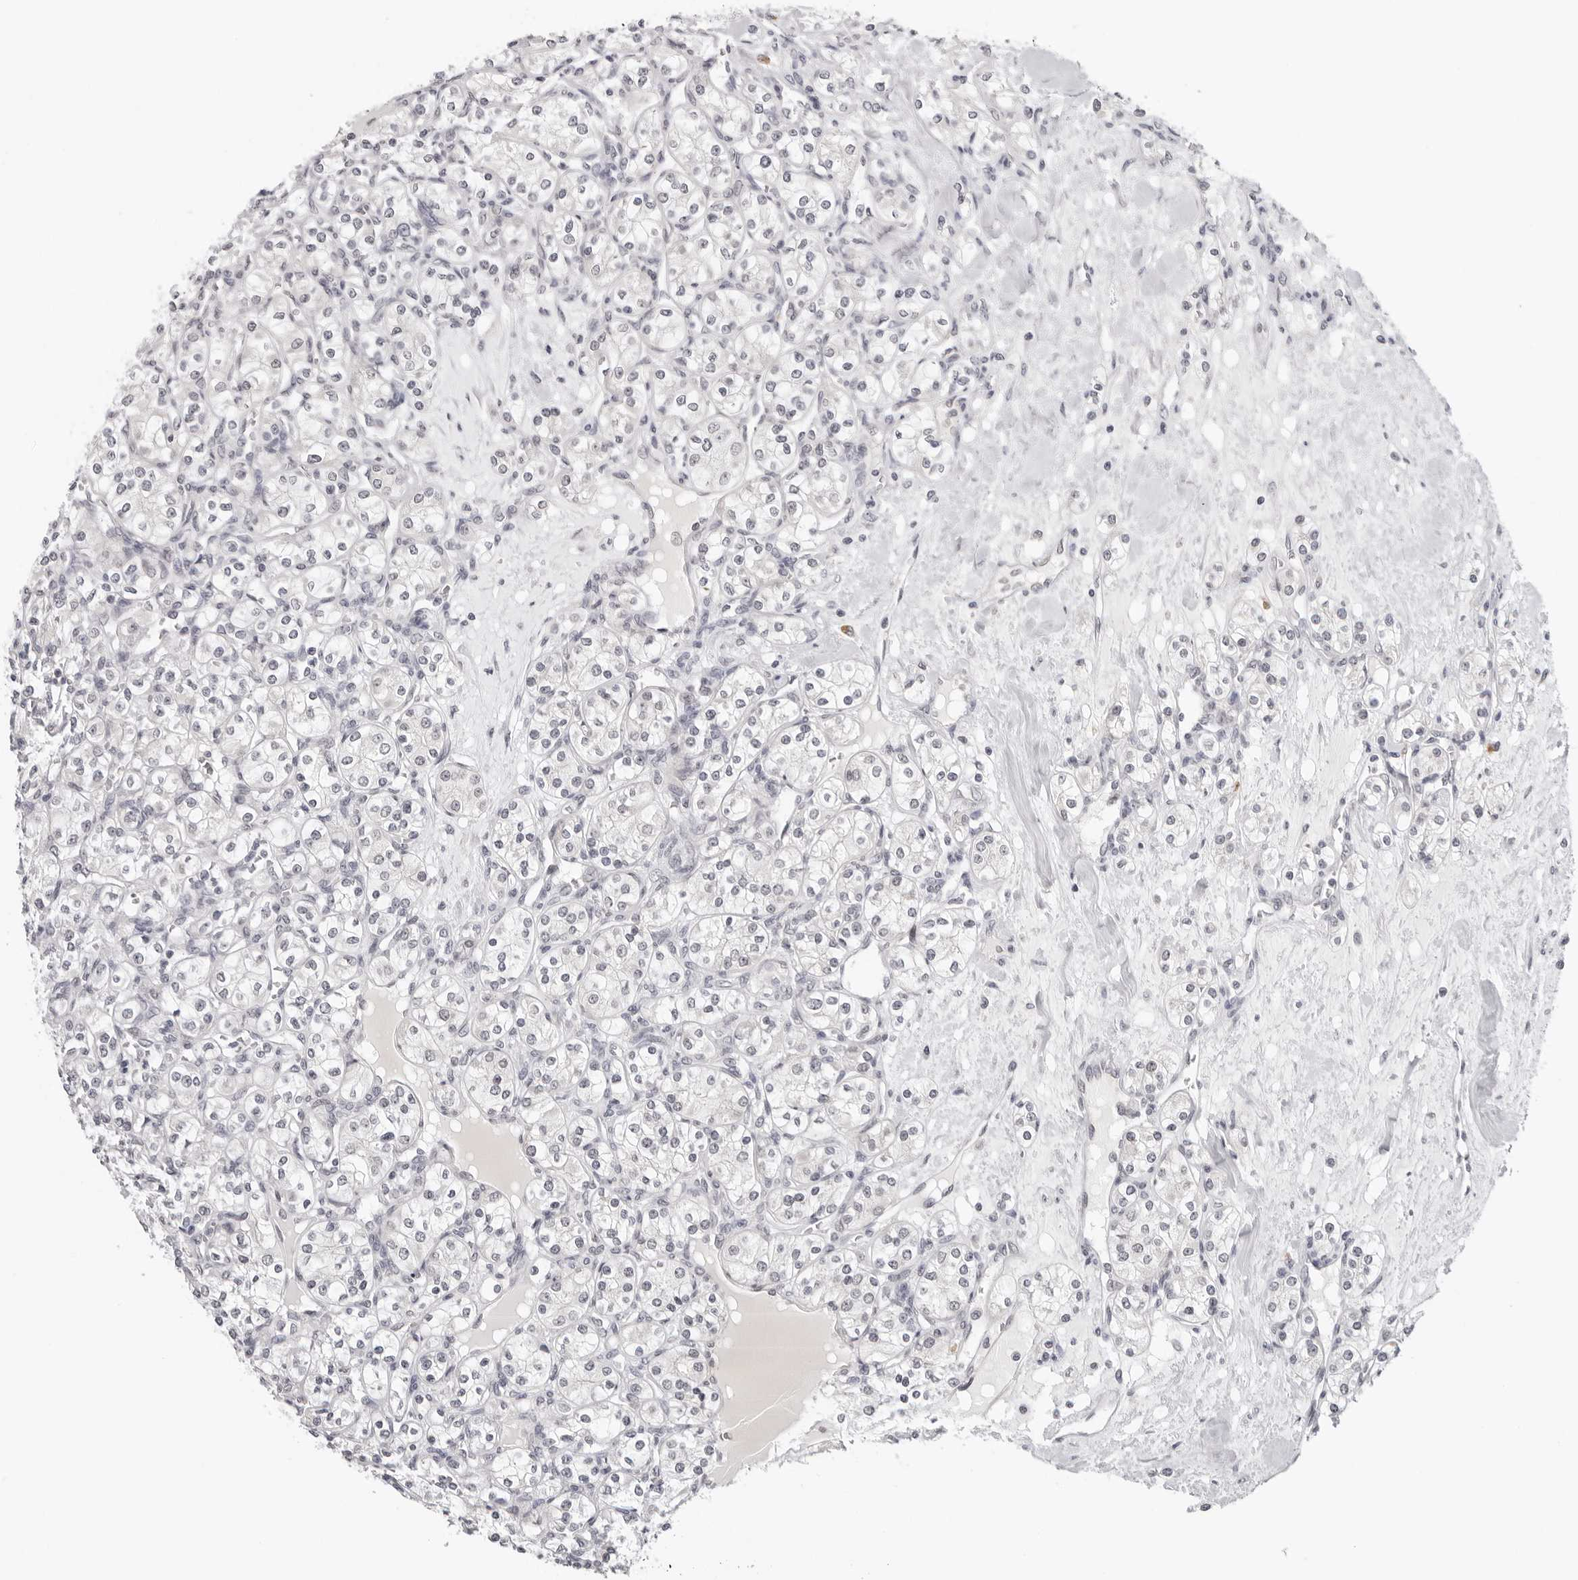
{"staining": {"intensity": "negative", "quantity": "none", "location": "none"}, "tissue": "renal cancer", "cell_type": "Tumor cells", "image_type": "cancer", "snomed": [{"axis": "morphology", "description": "Adenocarcinoma, NOS"}, {"axis": "topography", "description": "Kidney"}], "caption": "This is a photomicrograph of immunohistochemistry staining of renal cancer (adenocarcinoma), which shows no positivity in tumor cells.", "gene": "PRUNE1", "patient": {"sex": "male", "age": 77}}